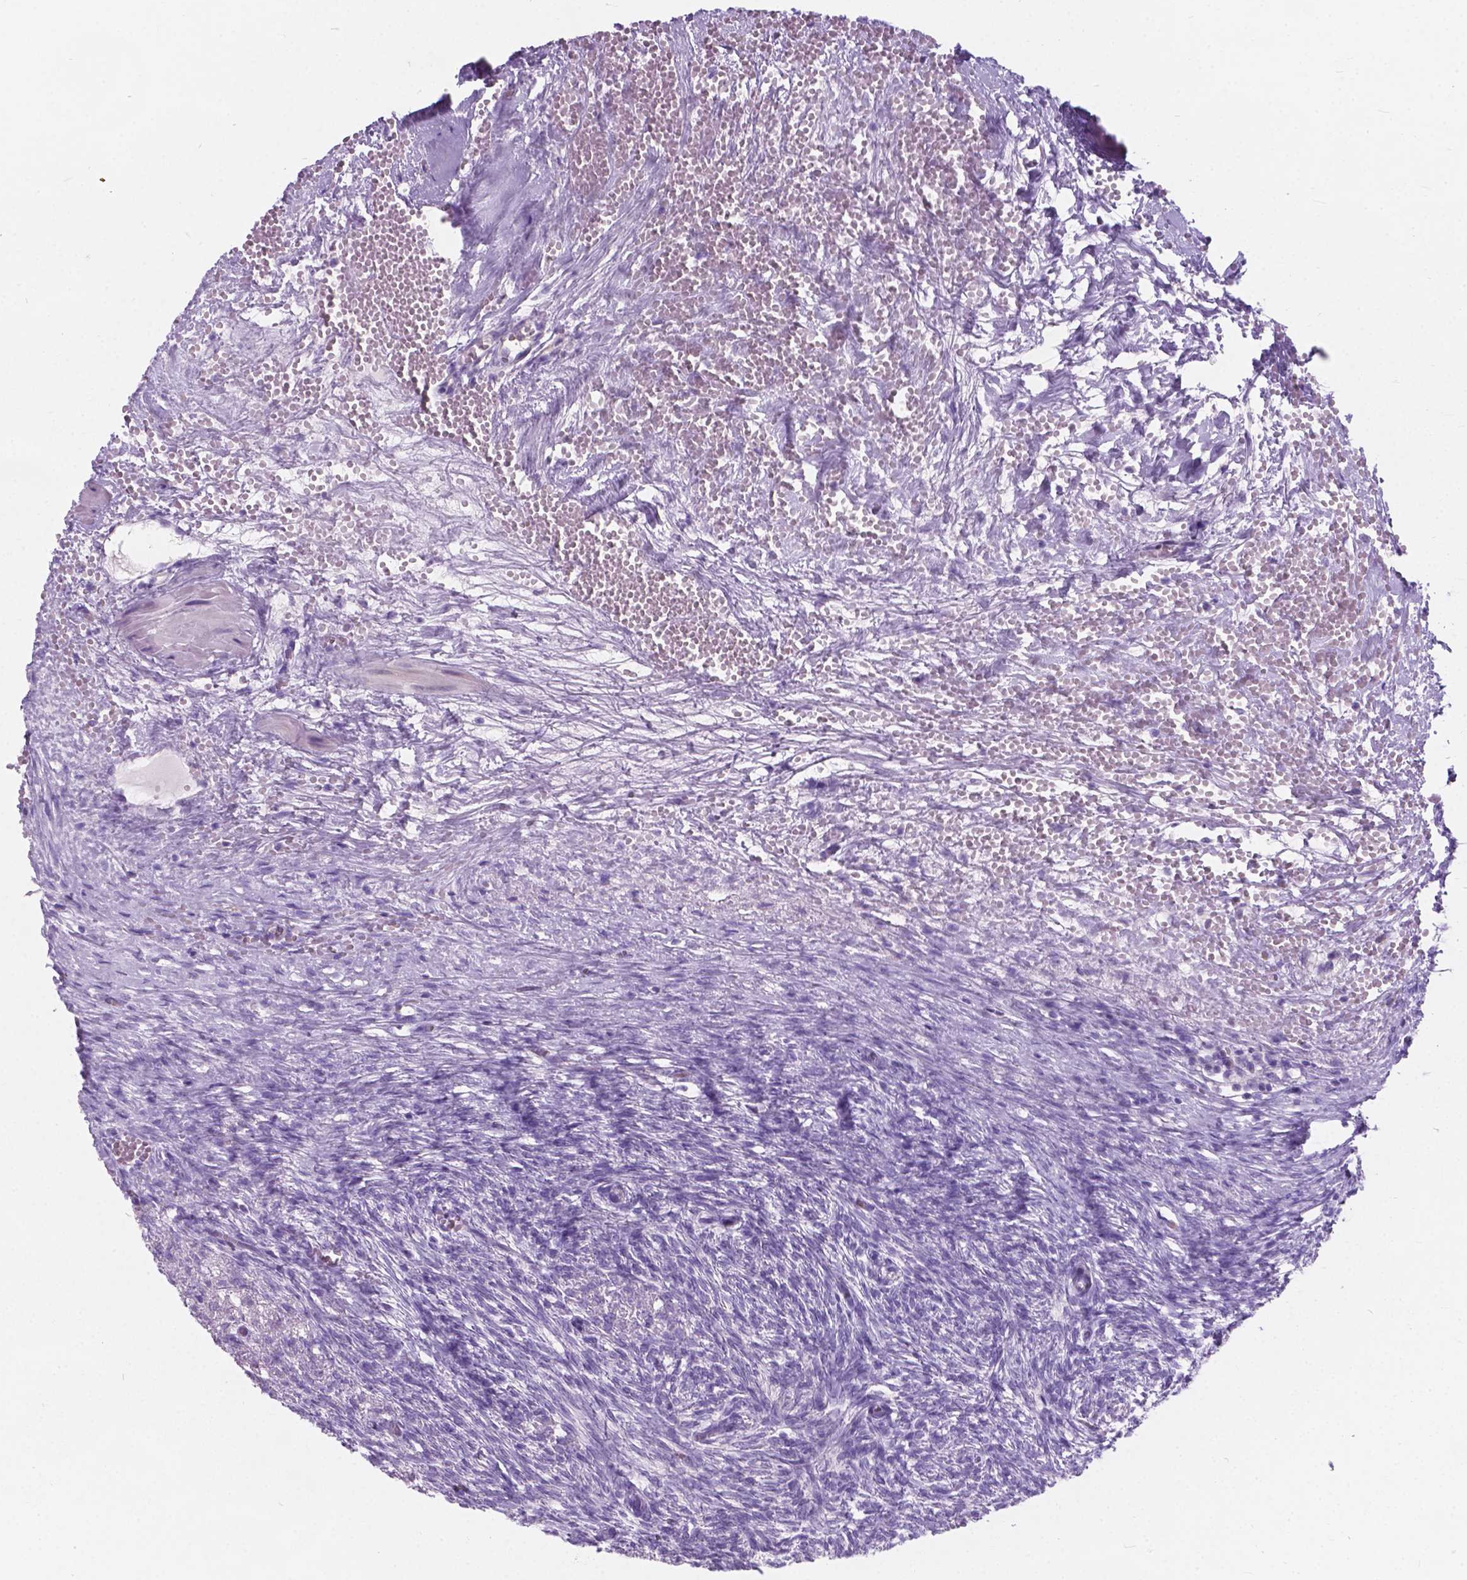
{"staining": {"intensity": "negative", "quantity": "none", "location": "none"}, "tissue": "ovary", "cell_type": "Ovarian stroma cells", "image_type": "normal", "snomed": [{"axis": "morphology", "description": "Normal tissue, NOS"}, {"axis": "topography", "description": "Ovary"}], "caption": "This is an IHC histopathology image of unremarkable ovary. There is no positivity in ovarian stroma cells.", "gene": "KIAA0040", "patient": {"sex": "female", "age": 46}}